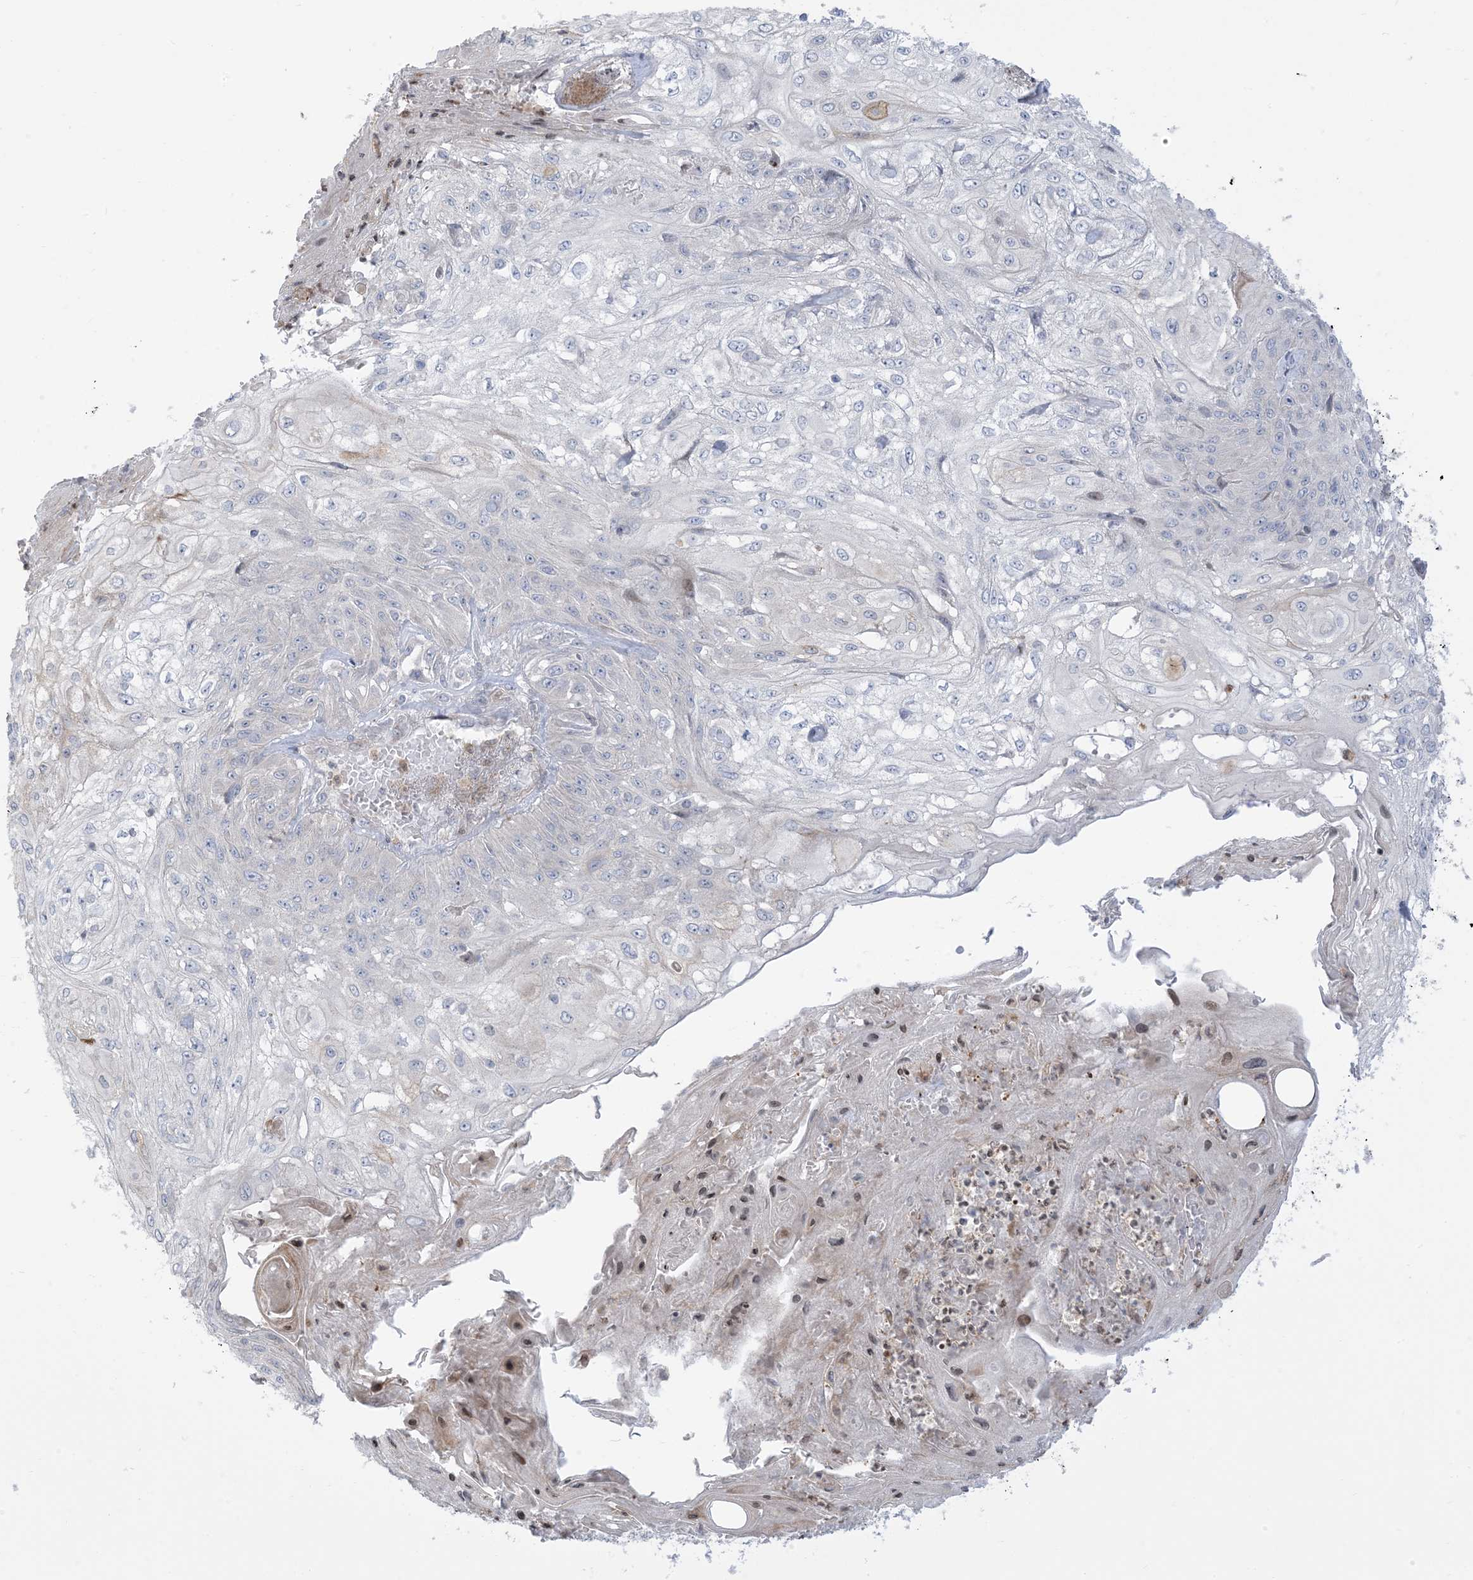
{"staining": {"intensity": "negative", "quantity": "none", "location": "none"}, "tissue": "skin cancer", "cell_type": "Tumor cells", "image_type": "cancer", "snomed": [{"axis": "morphology", "description": "Squamous cell carcinoma, NOS"}, {"axis": "morphology", "description": "Squamous cell carcinoma, metastatic, NOS"}, {"axis": "topography", "description": "Skin"}, {"axis": "topography", "description": "Lymph node"}], "caption": "The photomicrograph shows no staining of tumor cells in skin squamous cell carcinoma. (Stains: DAB (3,3'-diaminobenzidine) IHC with hematoxylin counter stain, Microscopy: brightfield microscopy at high magnification).", "gene": "AFTPH", "patient": {"sex": "male", "age": 75}}